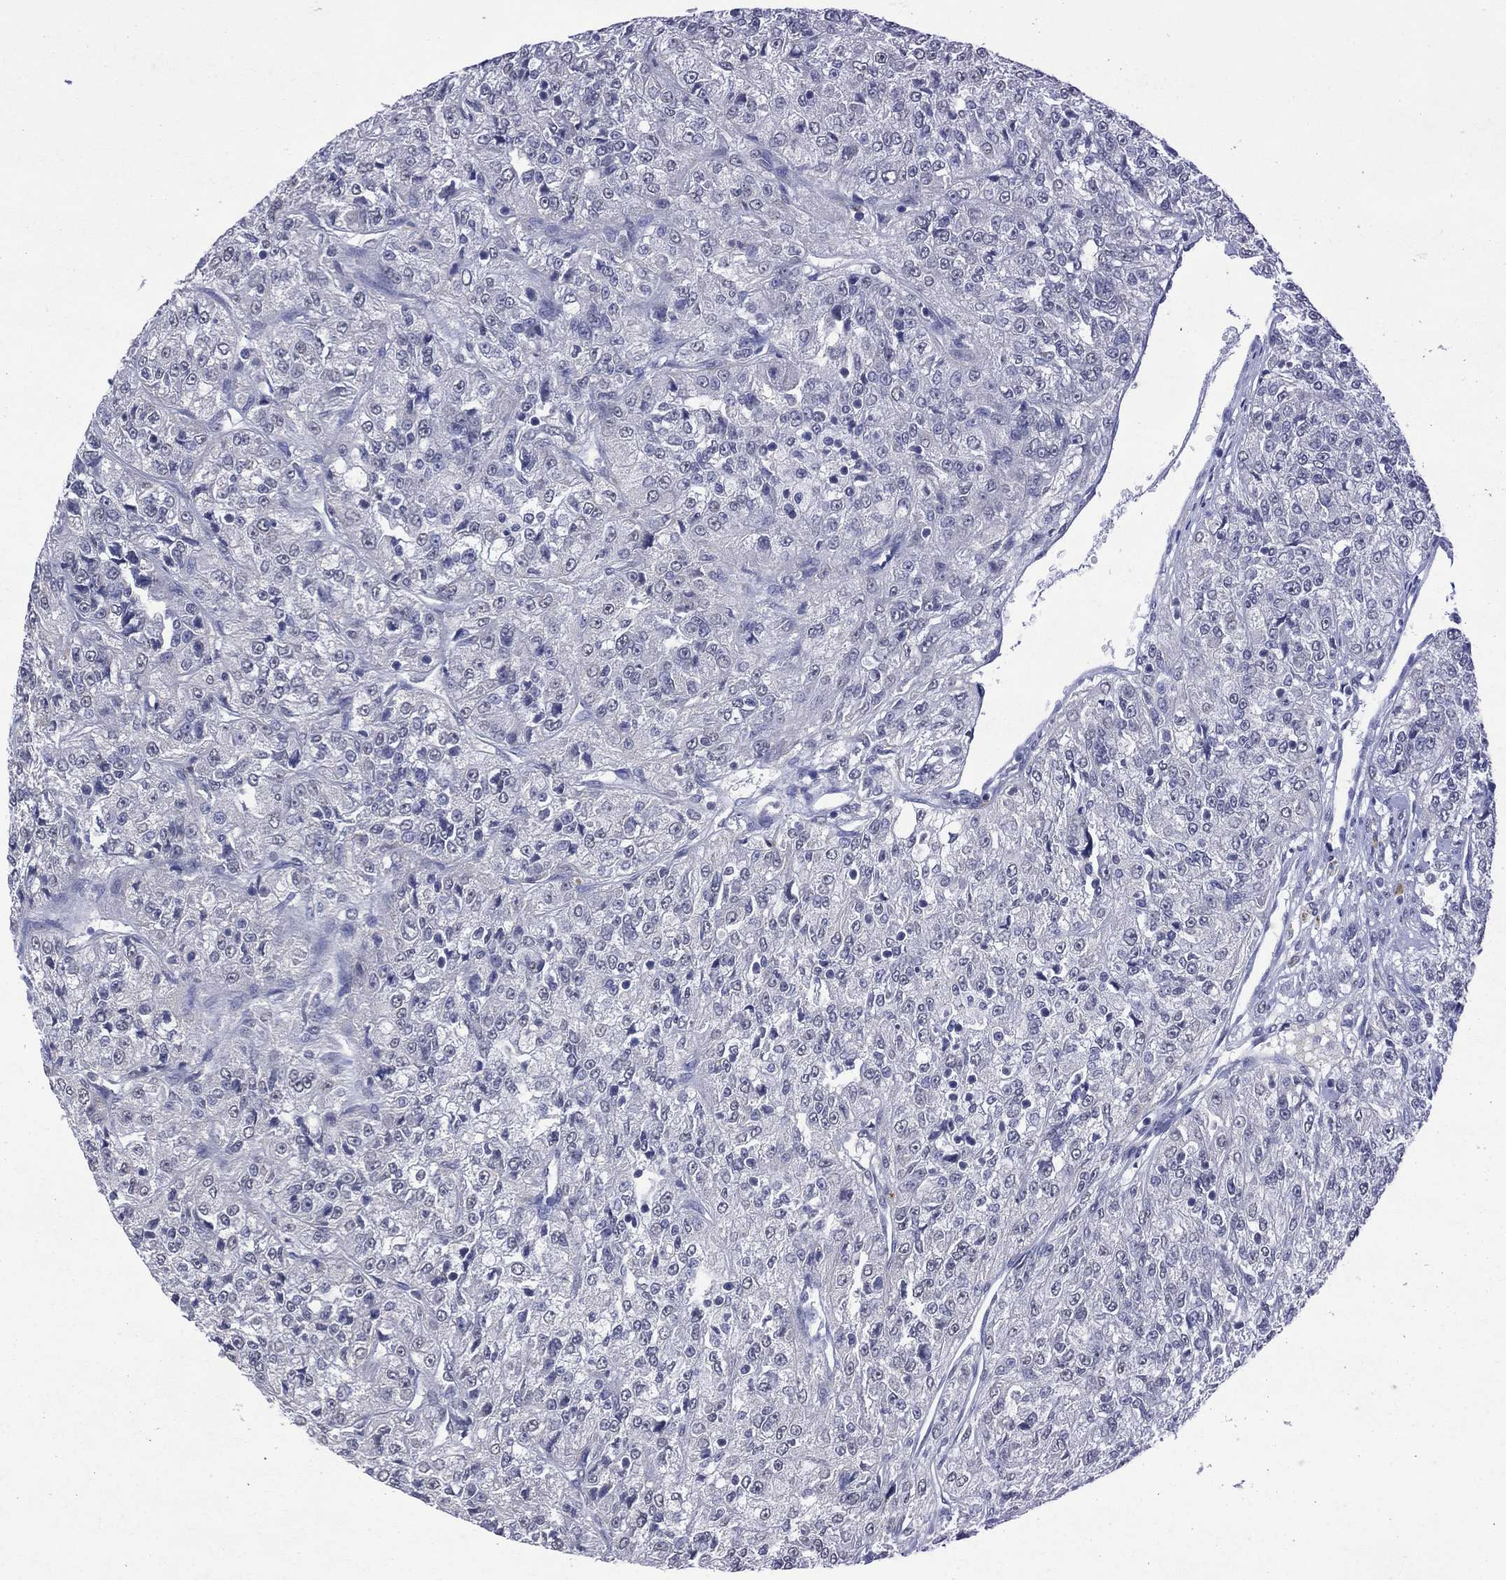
{"staining": {"intensity": "negative", "quantity": "none", "location": "none"}, "tissue": "renal cancer", "cell_type": "Tumor cells", "image_type": "cancer", "snomed": [{"axis": "morphology", "description": "Adenocarcinoma, NOS"}, {"axis": "topography", "description": "Kidney"}], "caption": "Immunohistochemical staining of human renal cancer reveals no significant staining in tumor cells.", "gene": "ASB10", "patient": {"sex": "female", "age": 63}}